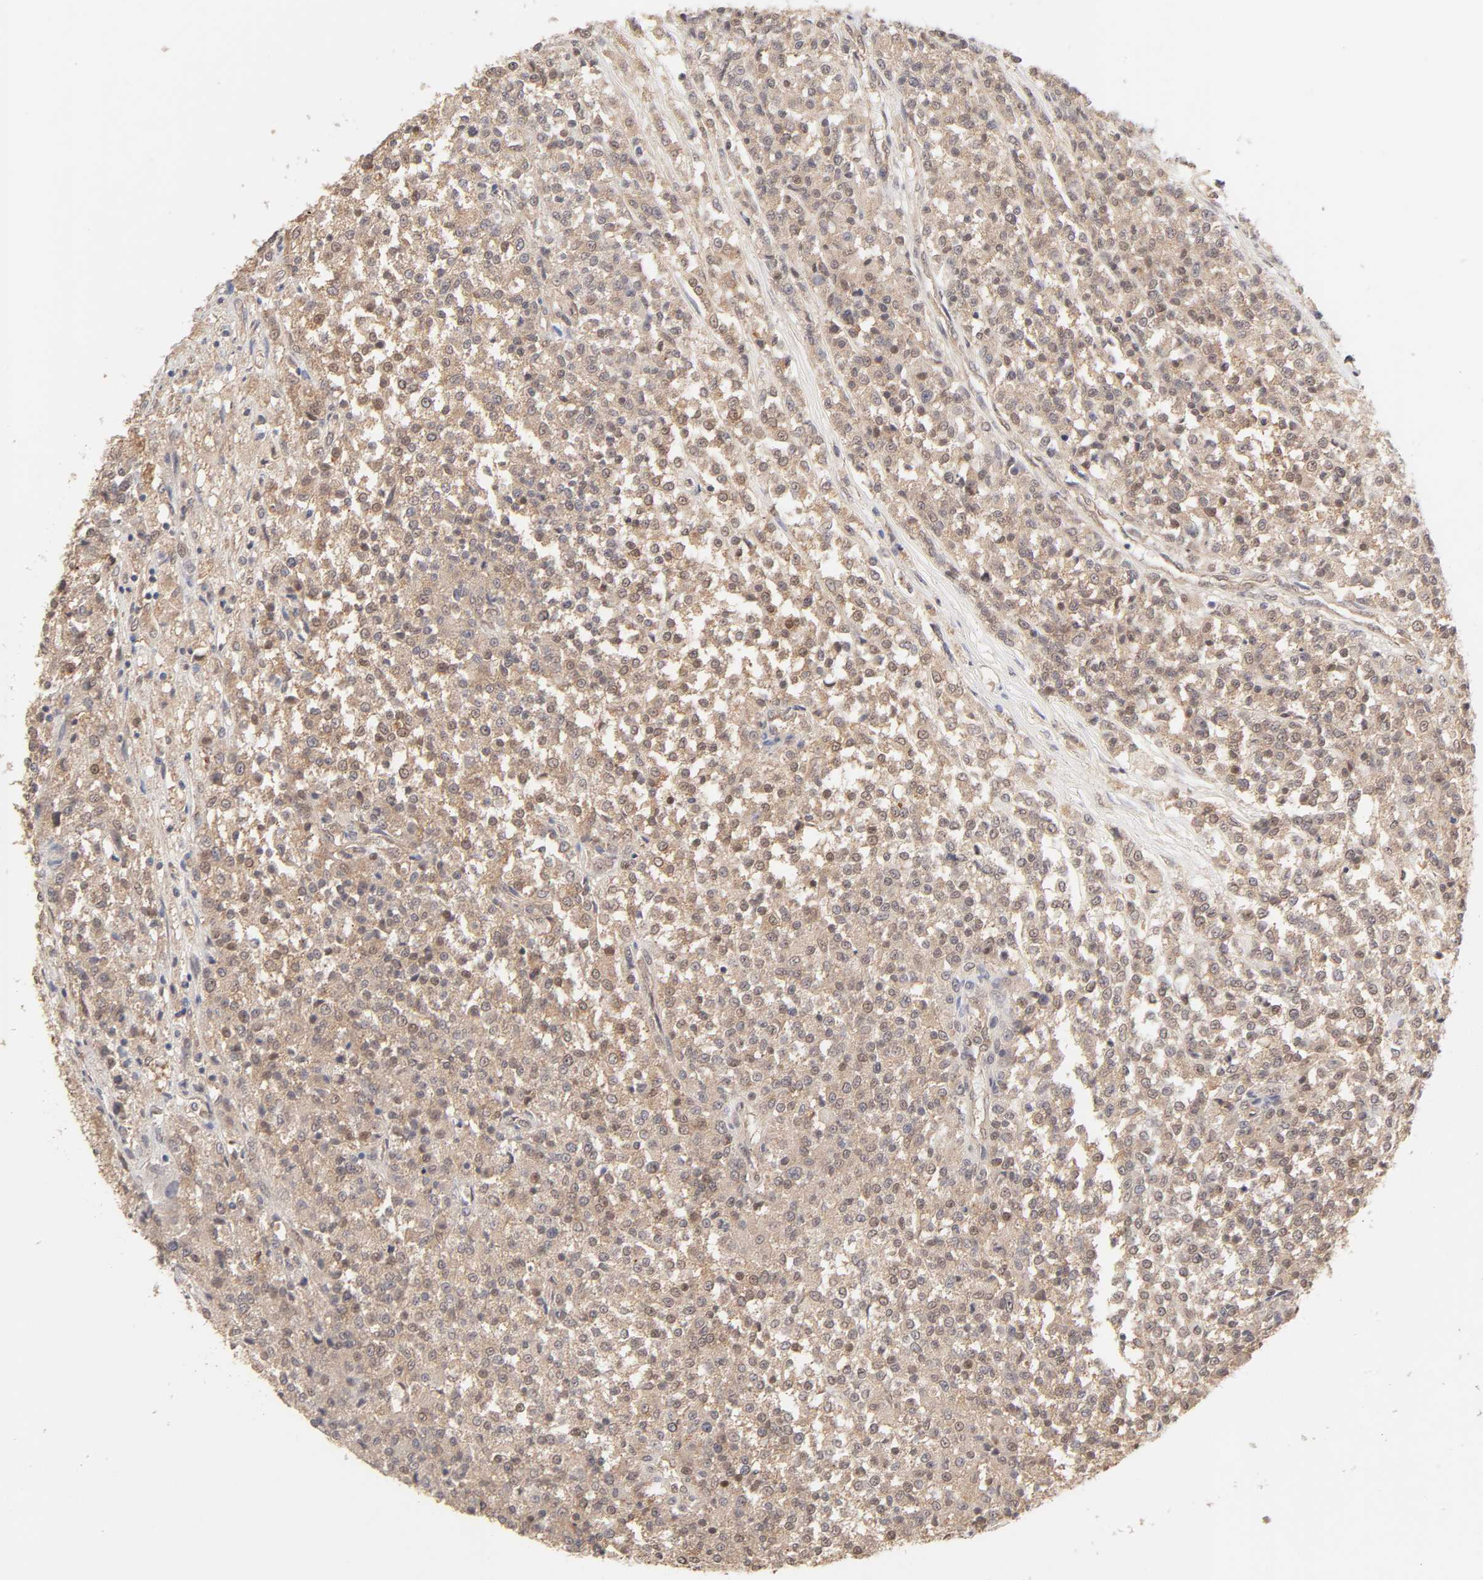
{"staining": {"intensity": "moderate", "quantity": ">75%", "location": "cytoplasmic/membranous"}, "tissue": "testis cancer", "cell_type": "Tumor cells", "image_type": "cancer", "snomed": [{"axis": "morphology", "description": "Seminoma, NOS"}, {"axis": "topography", "description": "Testis"}], "caption": "This is a histology image of immunohistochemistry staining of seminoma (testis), which shows moderate staining in the cytoplasmic/membranous of tumor cells.", "gene": "MAPK1", "patient": {"sex": "male", "age": 59}}